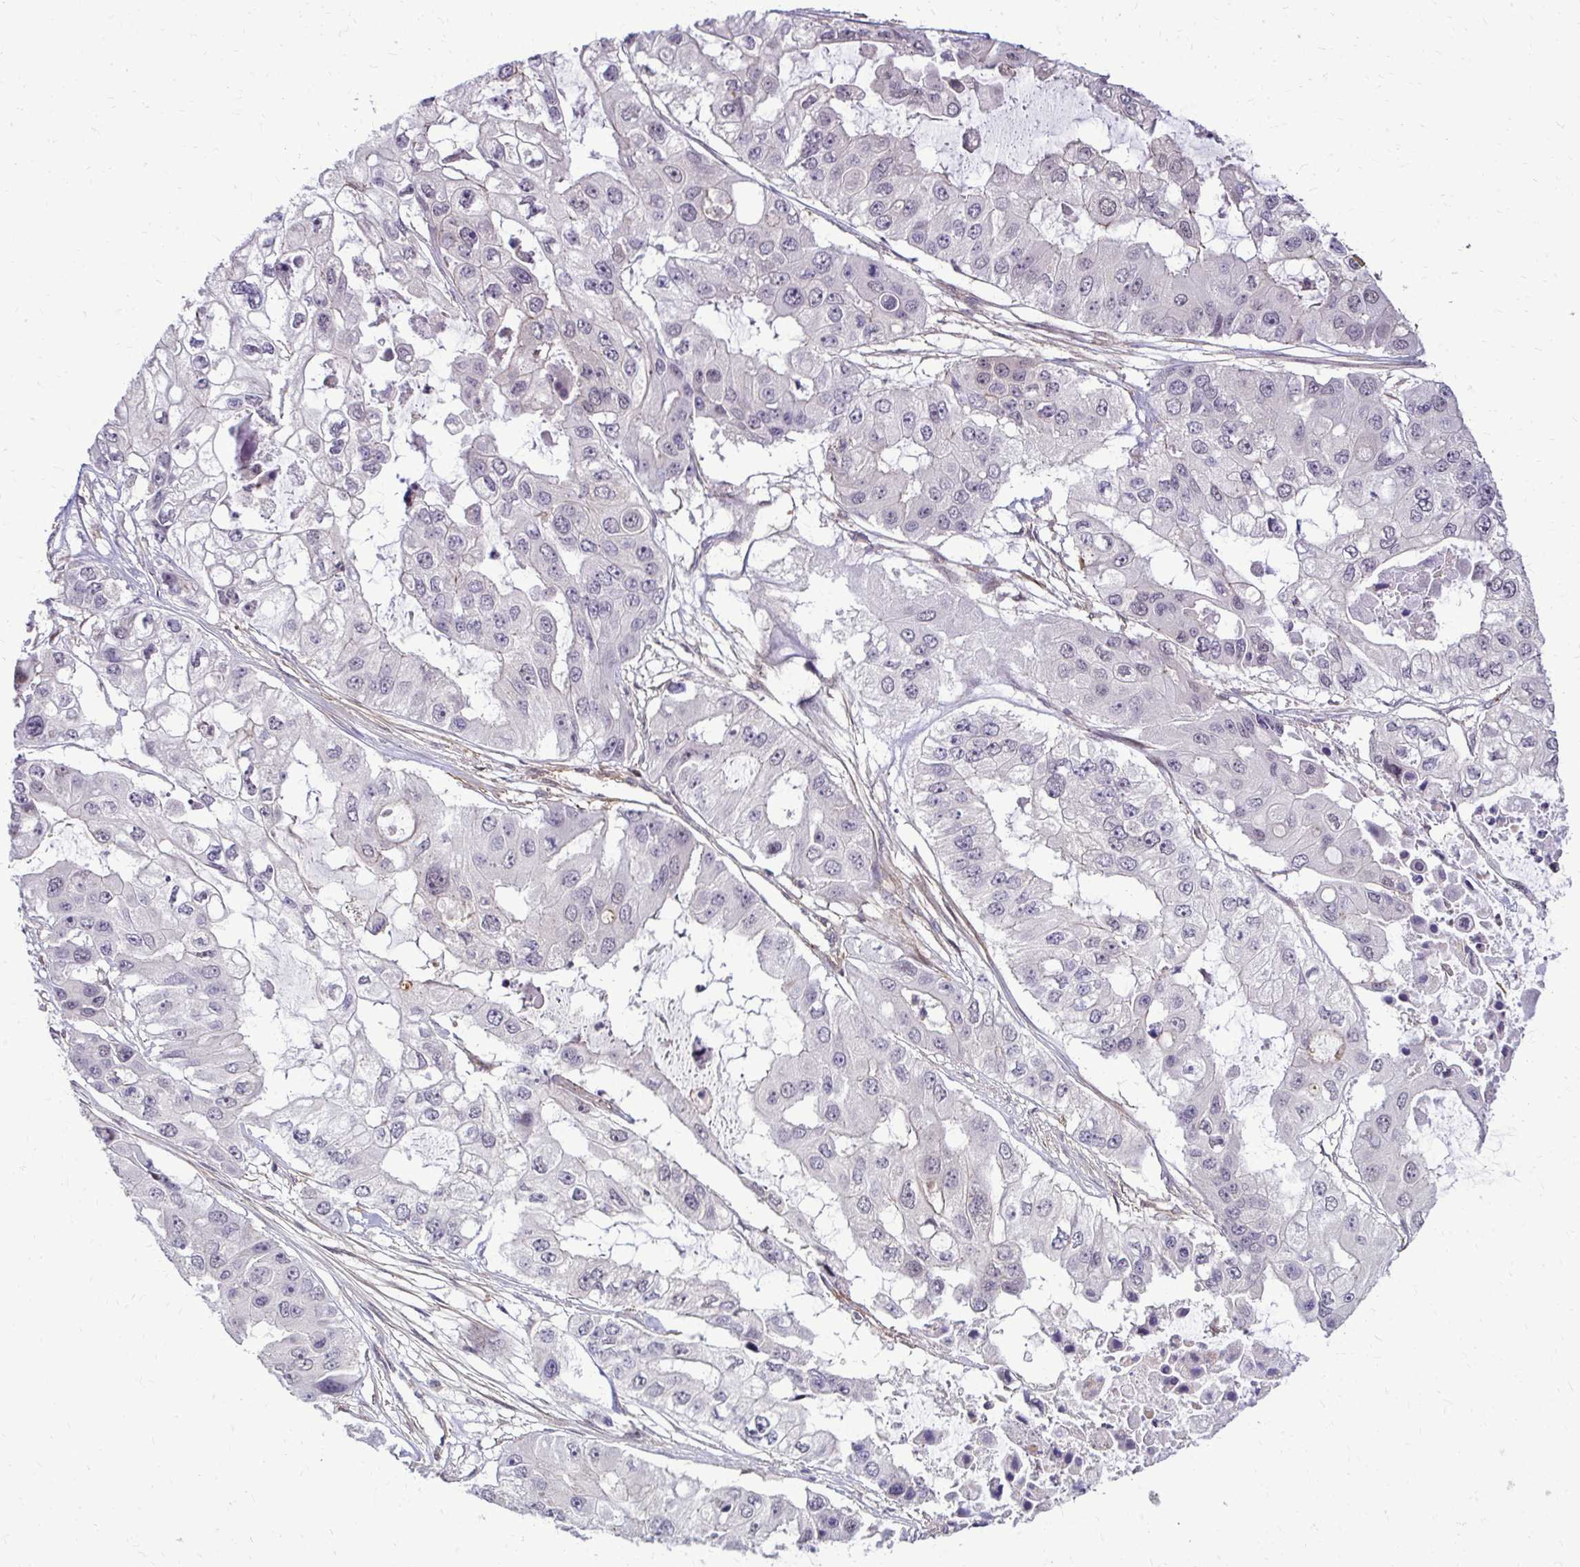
{"staining": {"intensity": "negative", "quantity": "none", "location": "none"}, "tissue": "ovarian cancer", "cell_type": "Tumor cells", "image_type": "cancer", "snomed": [{"axis": "morphology", "description": "Cystadenocarcinoma, serous, NOS"}, {"axis": "topography", "description": "Ovary"}], "caption": "IHC of ovarian cancer exhibits no staining in tumor cells.", "gene": "TRIP6", "patient": {"sex": "female", "age": 56}}